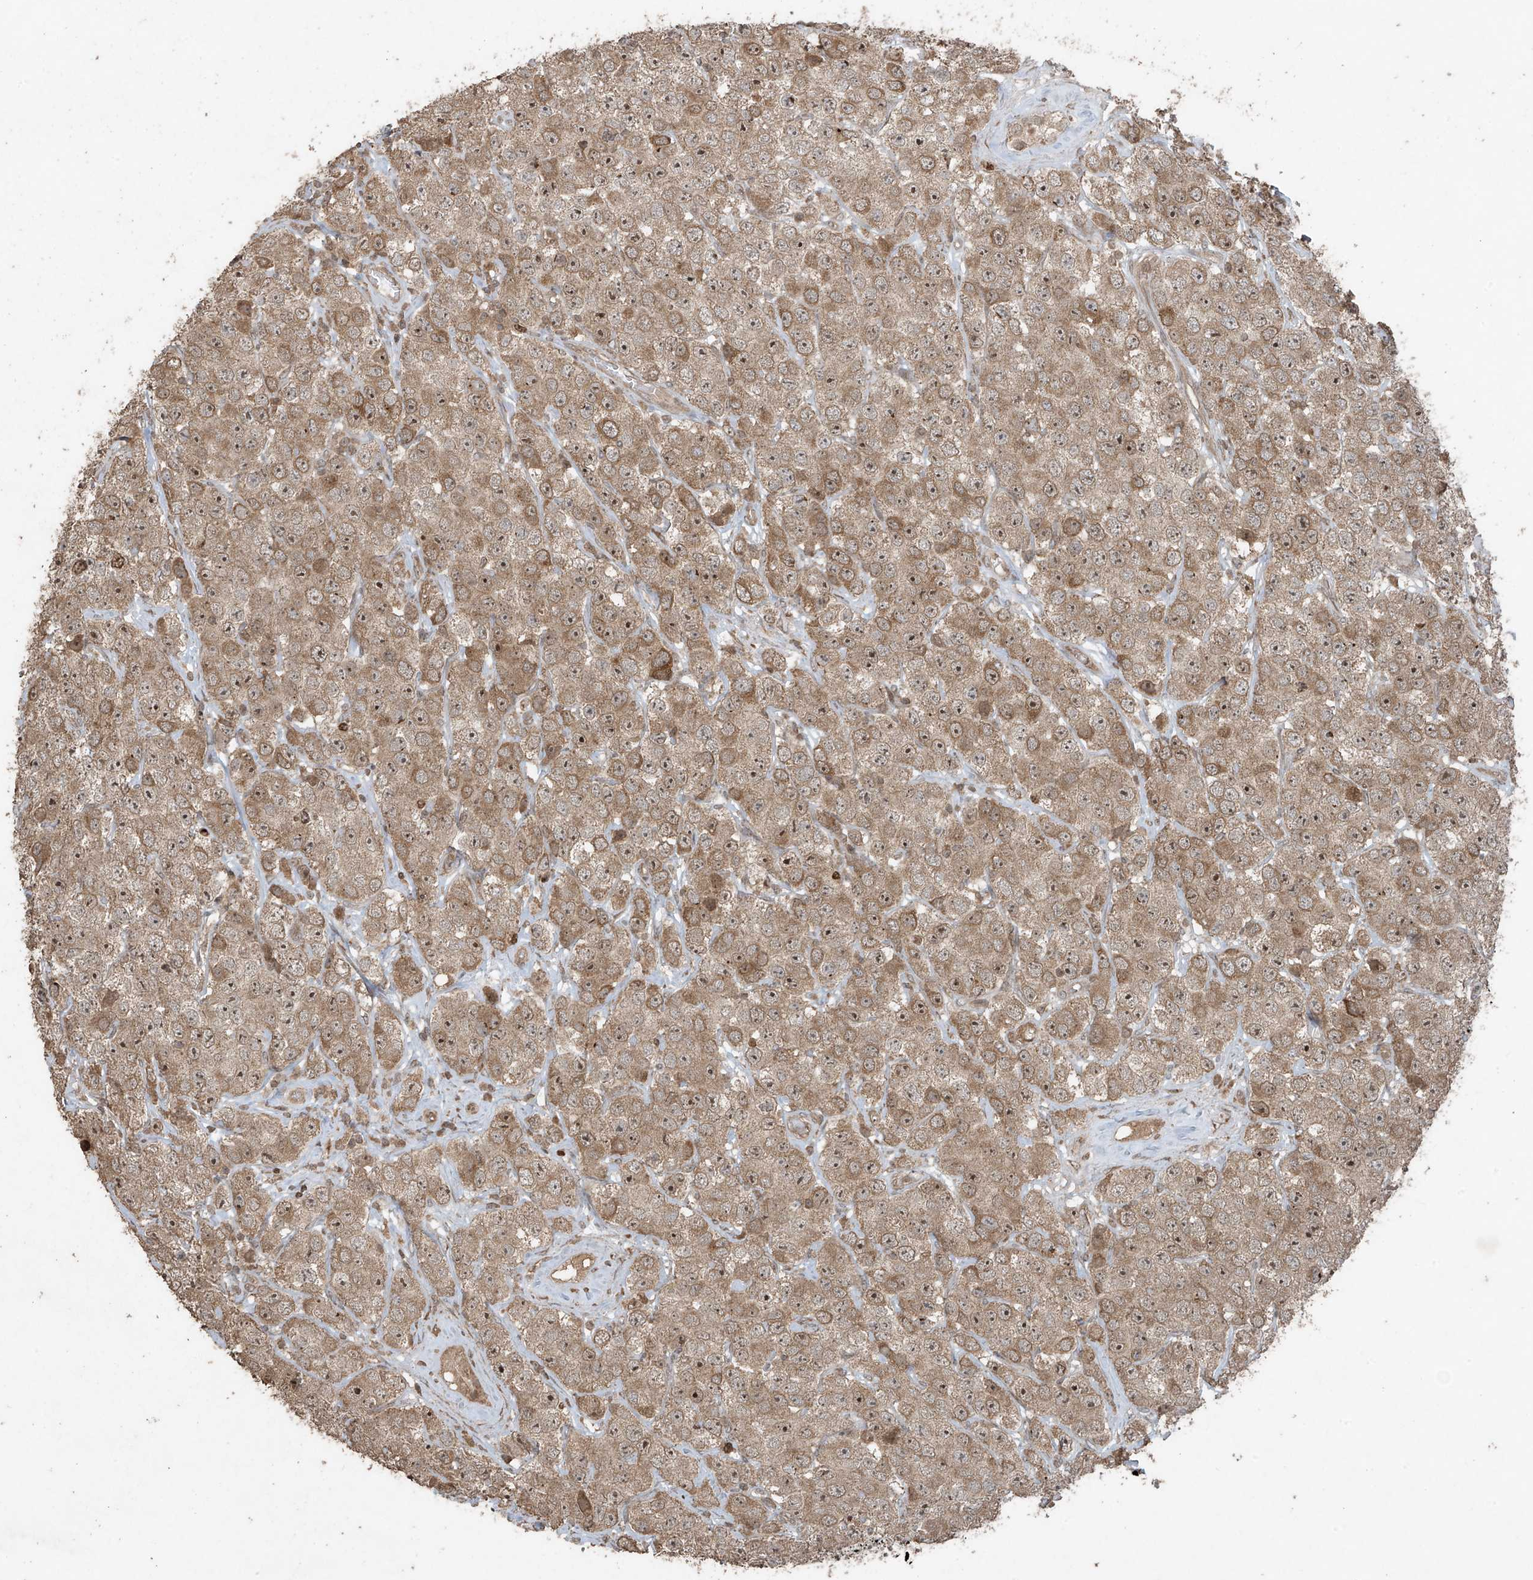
{"staining": {"intensity": "moderate", "quantity": ">75%", "location": "cytoplasmic/membranous,nuclear"}, "tissue": "testis cancer", "cell_type": "Tumor cells", "image_type": "cancer", "snomed": [{"axis": "morphology", "description": "Seminoma, NOS"}, {"axis": "topography", "description": "Testis"}], "caption": "DAB immunohistochemical staining of human testis seminoma exhibits moderate cytoplasmic/membranous and nuclear protein staining in about >75% of tumor cells.", "gene": "PGPEP1", "patient": {"sex": "male", "age": 28}}